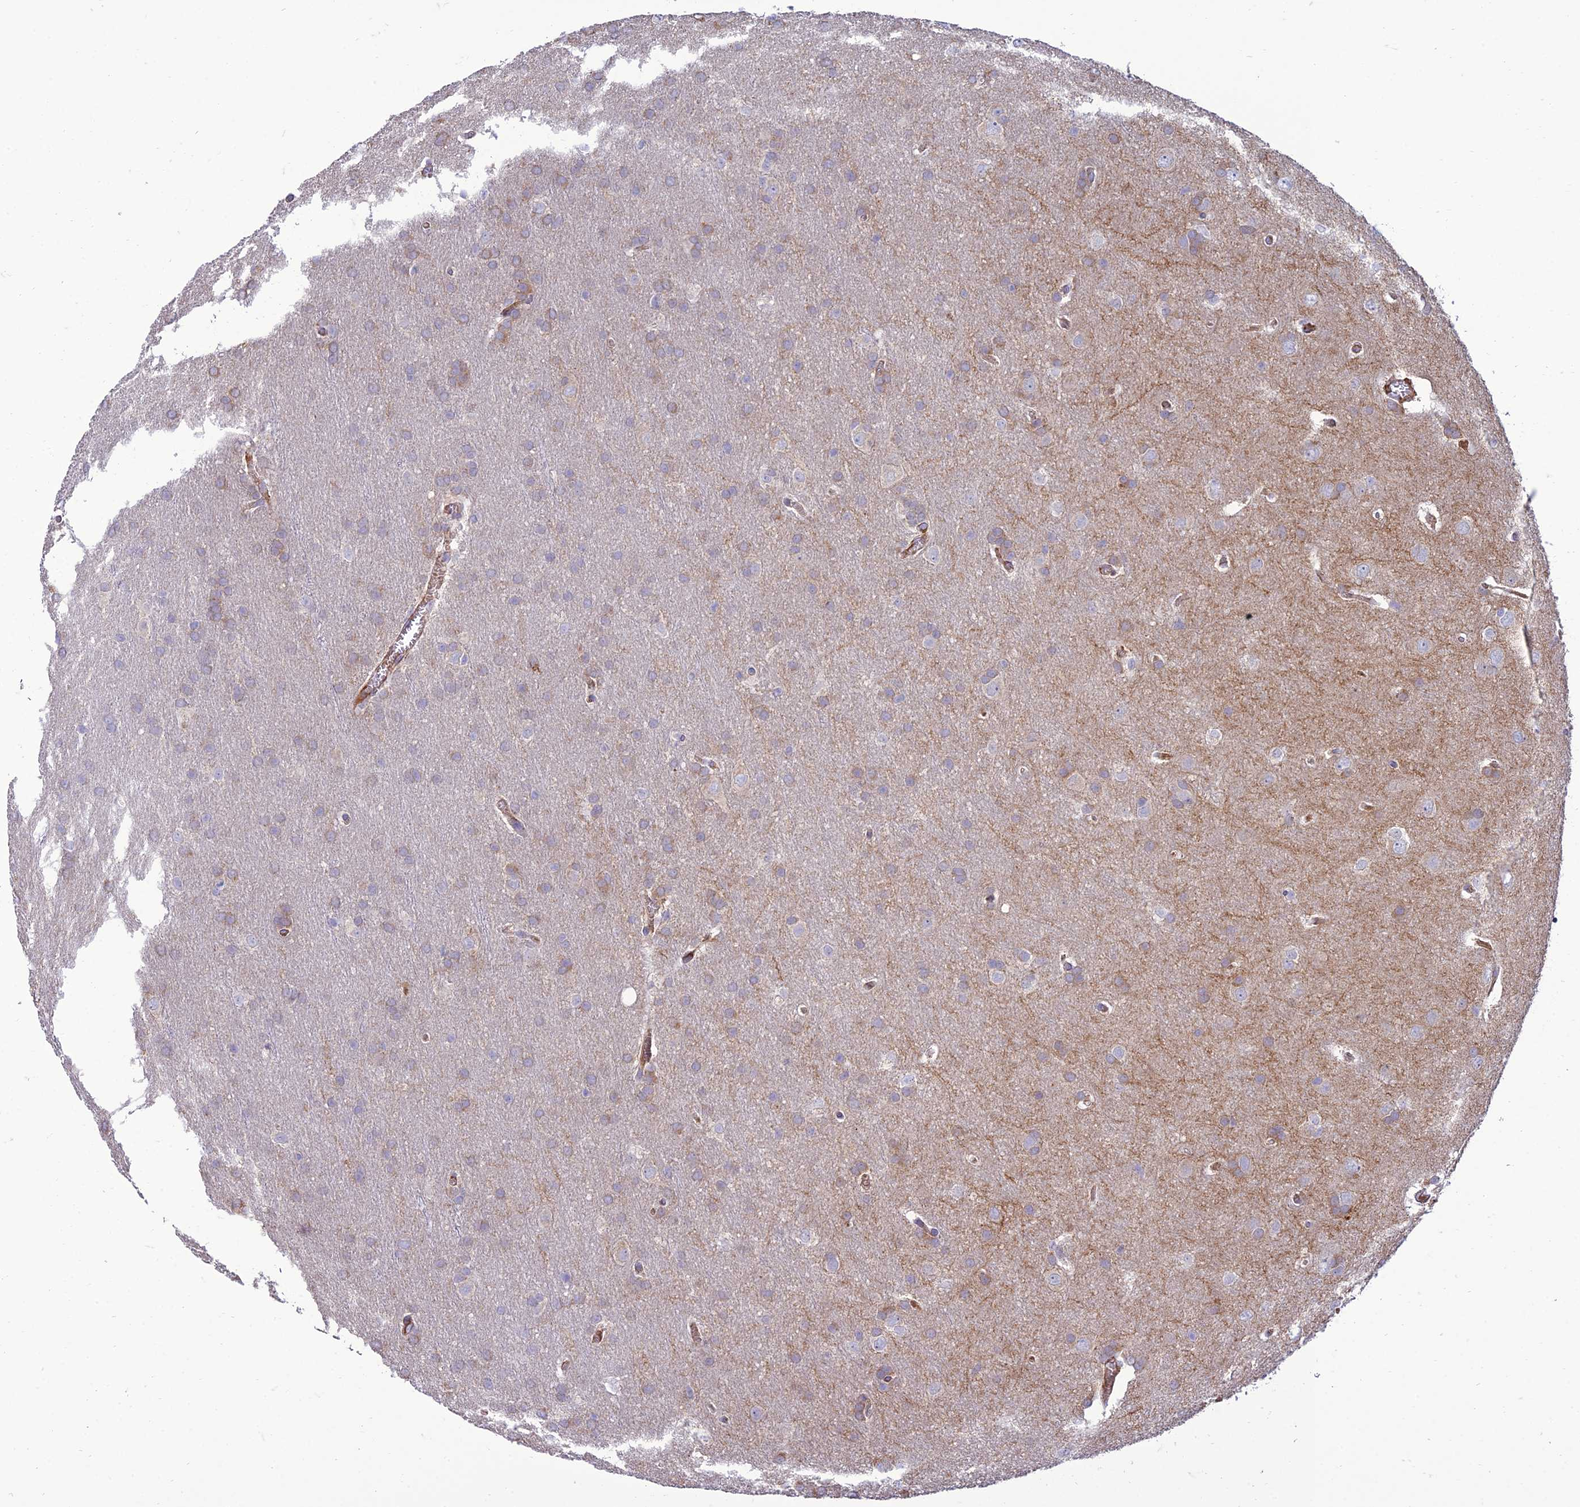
{"staining": {"intensity": "negative", "quantity": "none", "location": "none"}, "tissue": "glioma", "cell_type": "Tumor cells", "image_type": "cancer", "snomed": [{"axis": "morphology", "description": "Glioma, malignant, Low grade"}, {"axis": "topography", "description": "Brain"}], "caption": "The immunohistochemistry (IHC) image has no significant positivity in tumor cells of malignant low-grade glioma tissue.", "gene": "SEL1L3", "patient": {"sex": "female", "age": 32}}